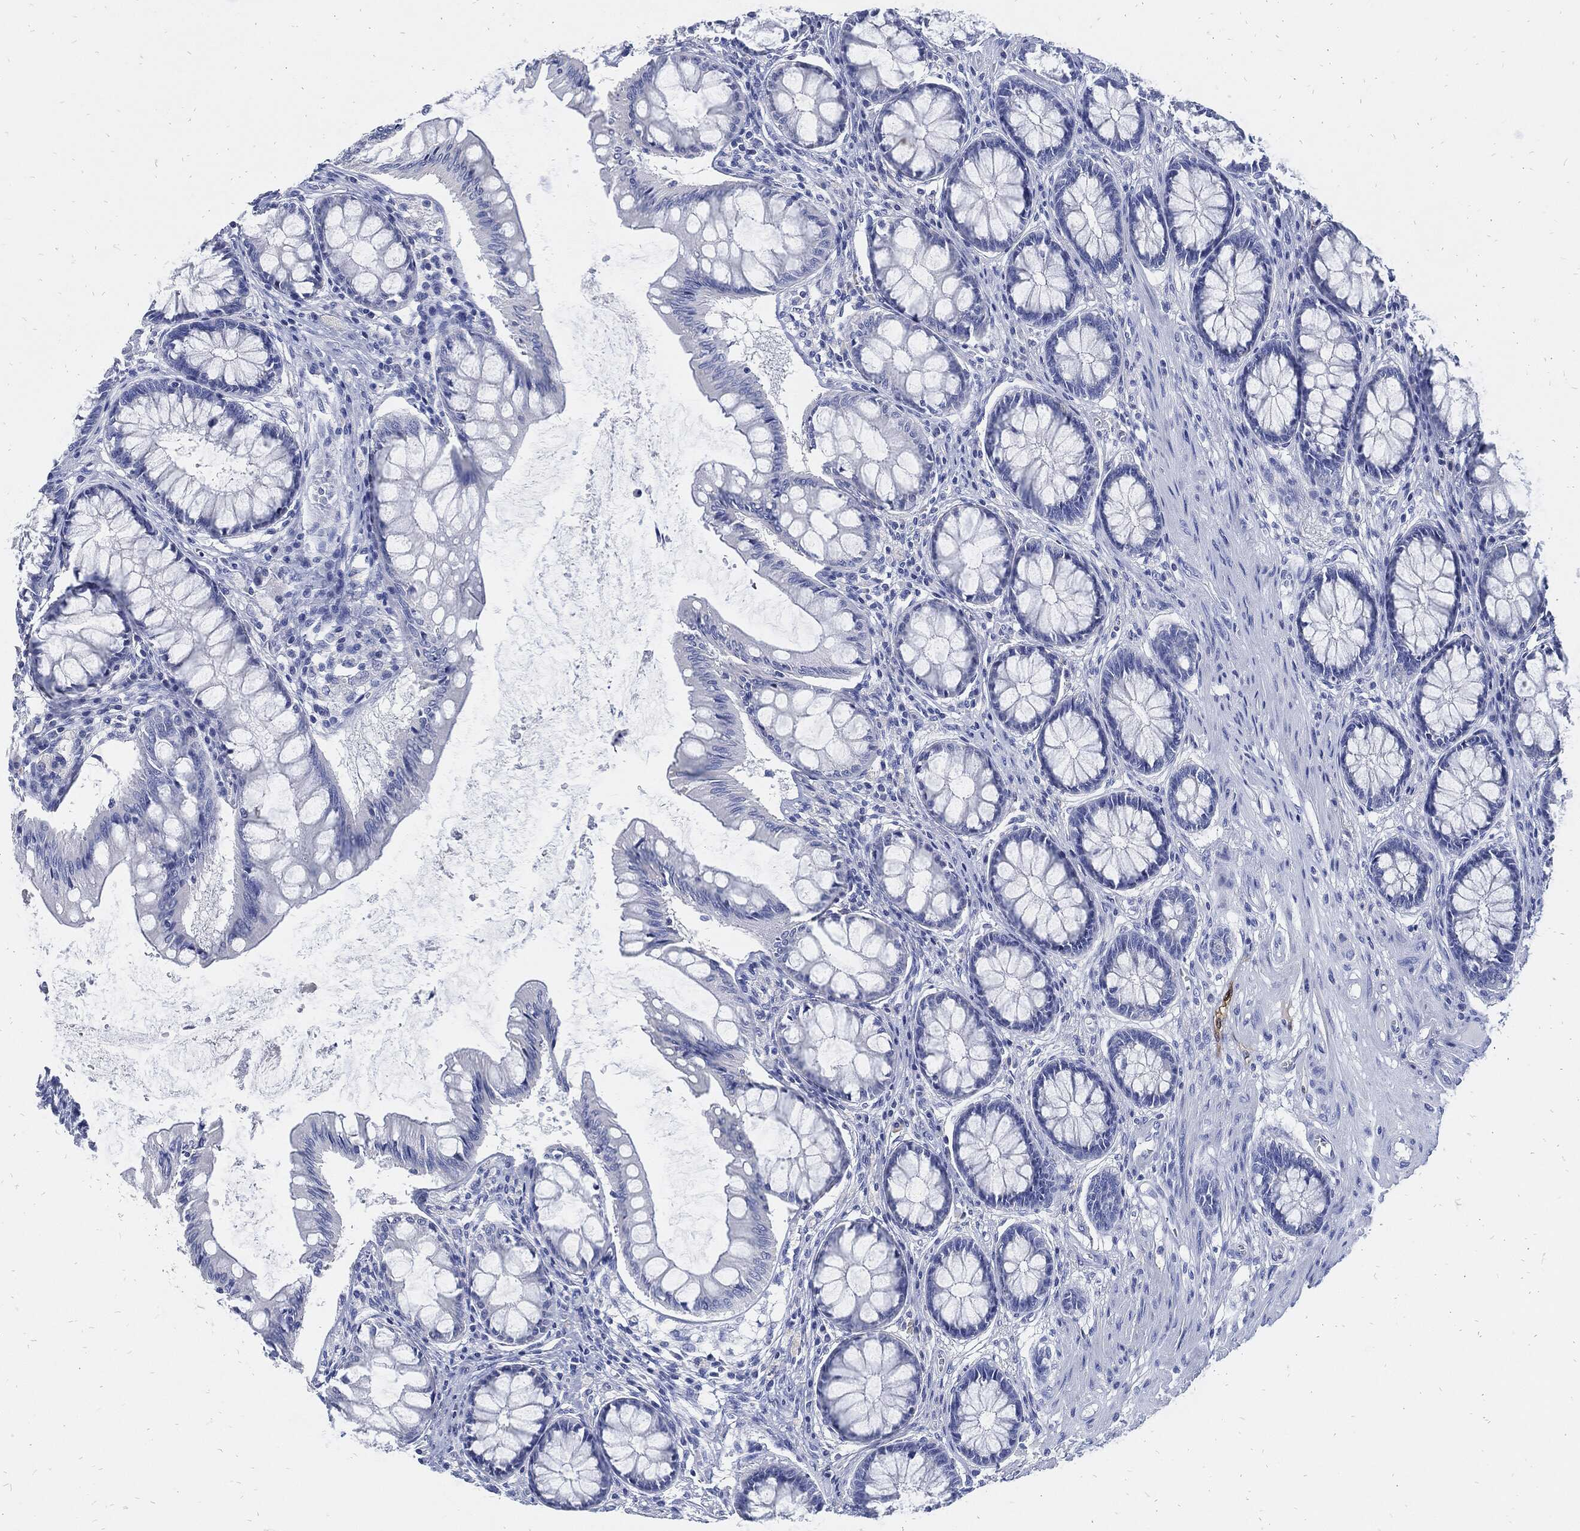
{"staining": {"intensity": "negative", "quantity": "none", "location": "none"}, "tissue": "colon", "cell_type": "Endothelial cells", "image_type": "normal", "snomed": [{"axis": "morphology", "description": "Normal tissue, NOS"}, {"axis": "topography", "description": "Colon"}], "caption": "Photomicrograph shows no significant protein staining in endothelial cells of benign colon. (DAB (3,3'-diaminobenzidine) immunohistochemistry (IHC) visualized using brightfield microscopy, high magnification).", "gene": "FABP4", "patient": {"sex": "female", "age": 65}}